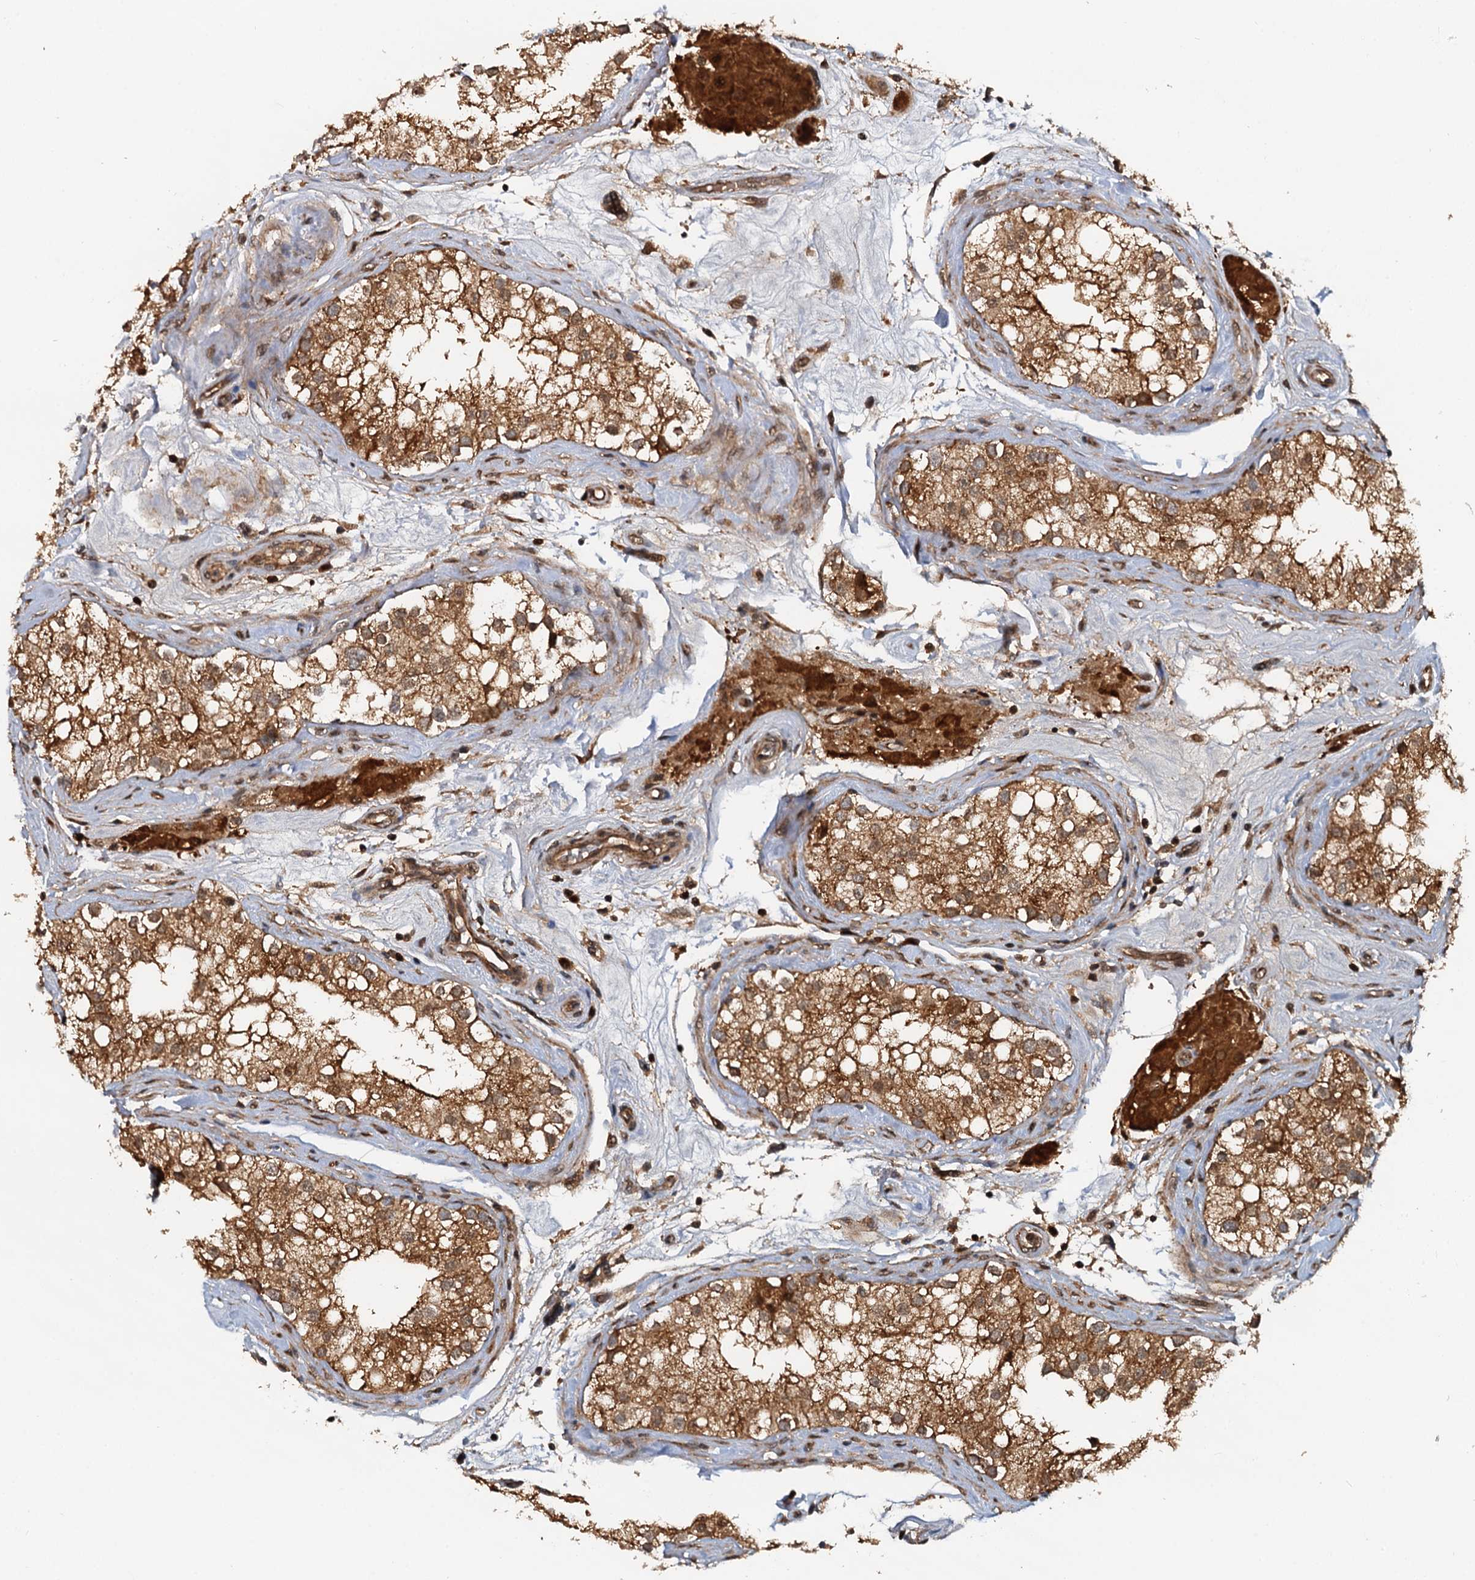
{"staining": {"intensity": "strong", "quantity": ">75%", "location": "cytoplasmic/membranous"}, "tissue": "testis", "cell_type": "Cells in seminiferous ducts", "image_type": "normal", "snomed": [{"axis": "morphology", "description": "Normal tissue, NOS"}, {"axis": "topography", "description": "Testis"}], "caption": "This image displays immunohistochemistry (IHC) staining of benign human testis, with high strong cytoplasmic/membranous positivity in about >75% of cells in seminiferous ducts.", "gene": "STUB1", "patient": {"sex": "male", "age": 84}}